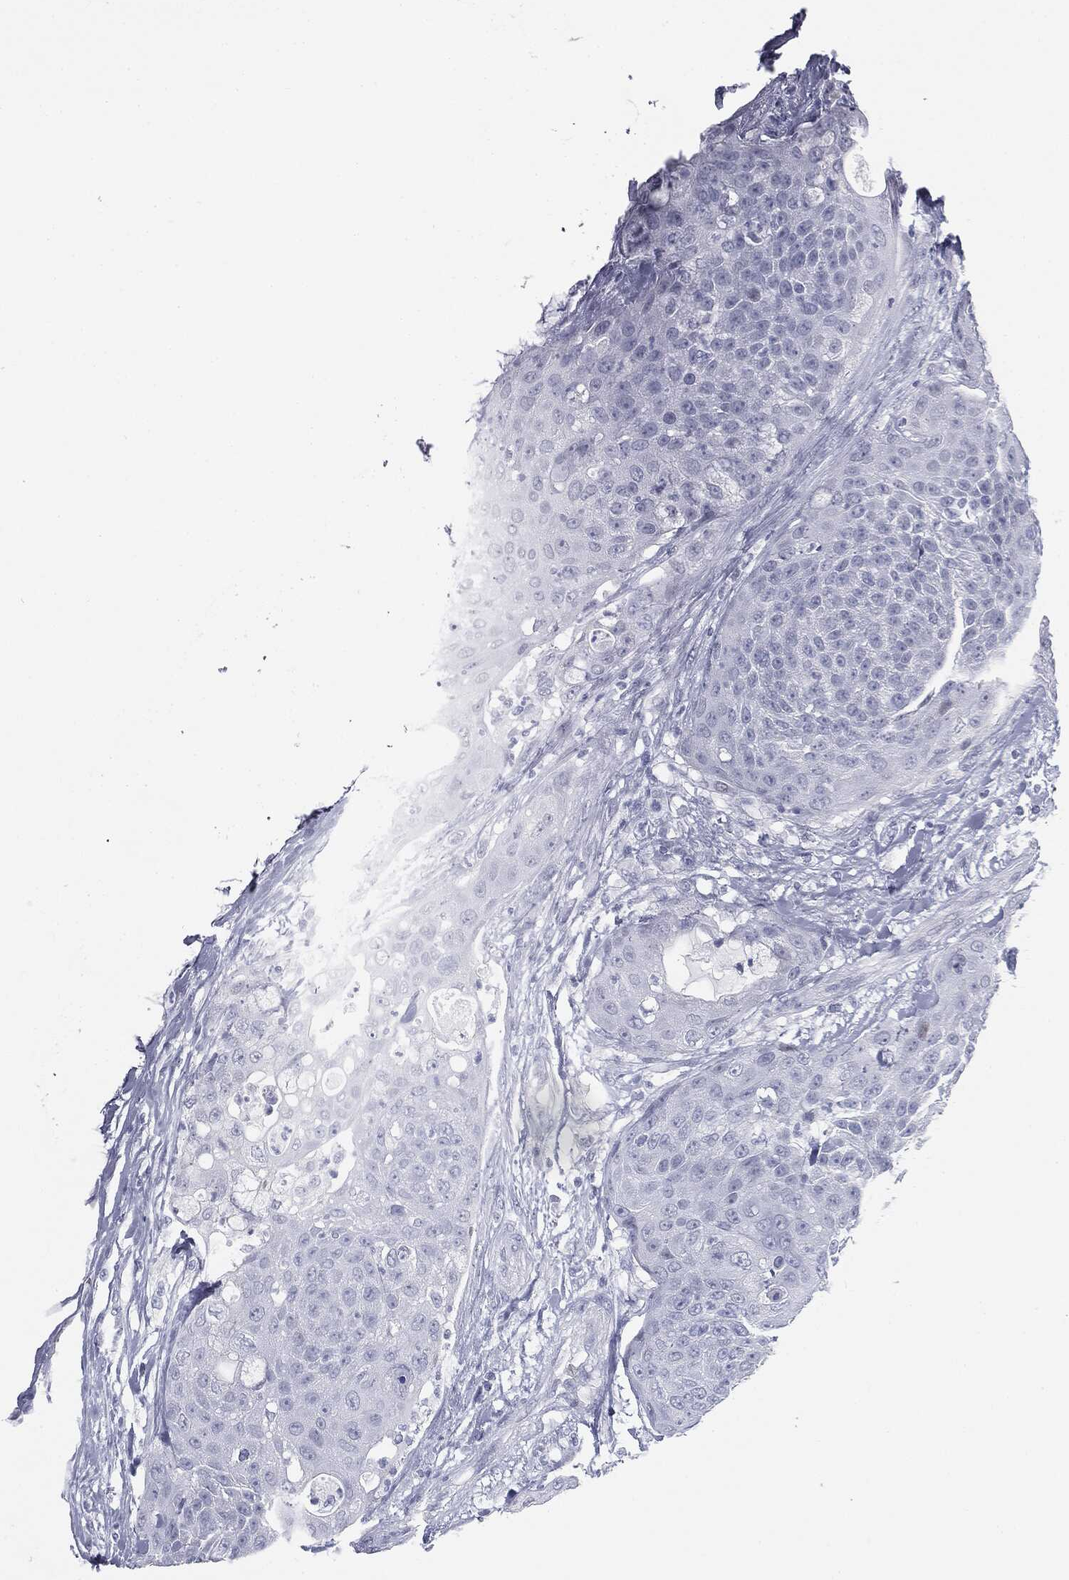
{"staining": {"intensity": "negative", "quantity": "none", "location": "none"}, "tissue": "urothelial cancer", "cell_type": "Tumor cells", "image_type": "cancer", "snomed": [{"axis": "morphology", "description": "Urothelial carcinoma, High grade"}, {"axis": "topography", "description": "Urinary bladder"}], "caption": "An image of urothelial carcinoma (high-grade) stained for a protein demonstrates no brown staining in tumor cells.", "gene": "TPO", "patient": {"sex": "female", "age": 63}}